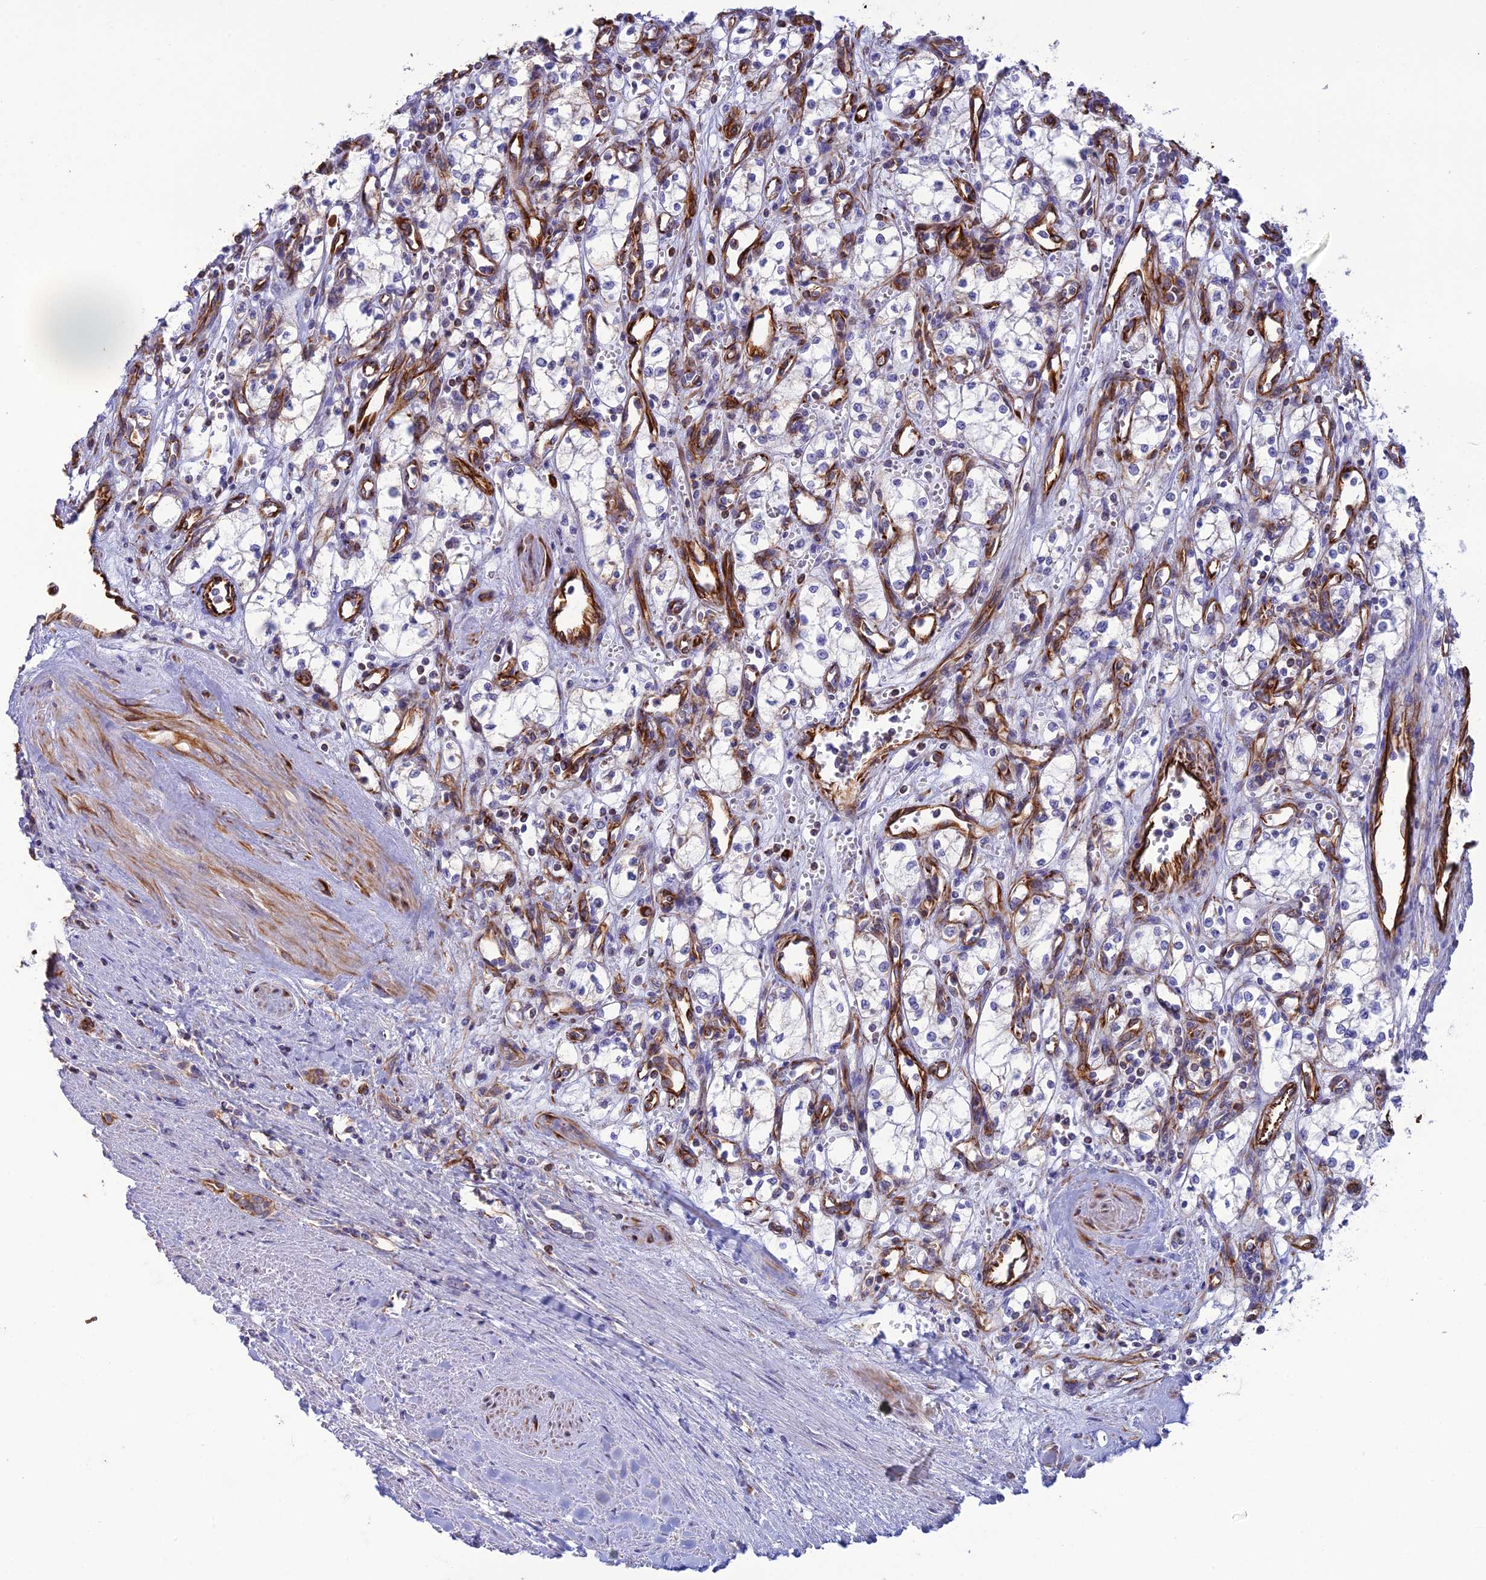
{"staining": {"intensity": "negative", "quantity": "none", "location": "none"}, "tissue": "renal cancer", "cell_type": "Tumor cells", "image_type": "cancer", "snomed": [{"axis": "morphology", "description": "Adenocarcinoma, NOS"}, {"axis": "topography", "description": "Kidney"}], "caption": "Histopathology image shows no protein positivity in tumor cells of renal cancer tissue.", "gene": "FBXL20", "patient": {"sex": "male", "age": 59}}